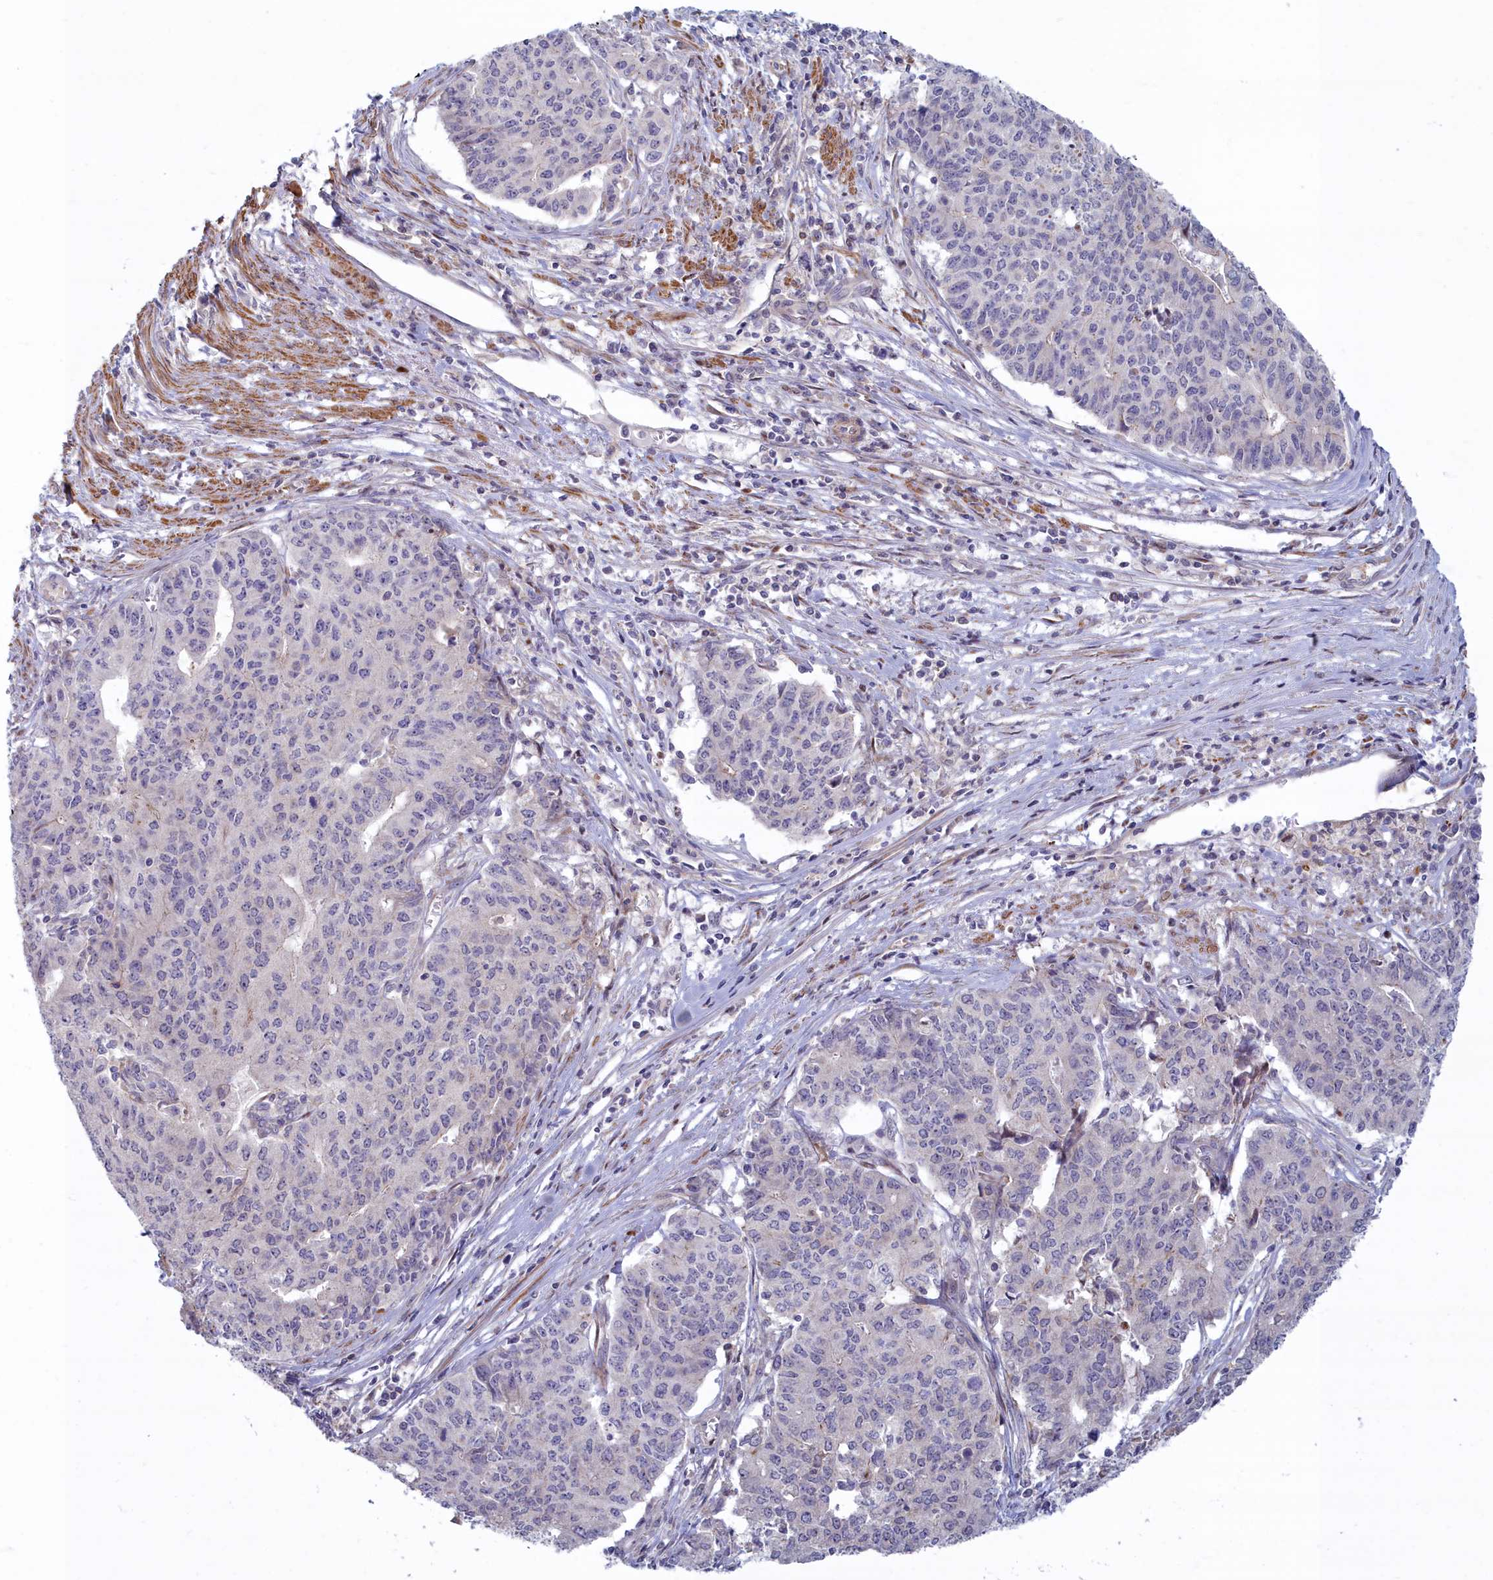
{"staining": {"intensity": "negative", "quantity": "none", "location": "none"}, "tissue": "endometrial cancer", "cell_type": "Tumor cells", "image_type": "cancer", "snomed": [{"axis": "morphology", "description": "Adenocarcinoma, NOS"}, {"axis": "topography", "description": "Endometrium"}], "caption": "Immunohistochemical staining of human endometrial cancer shows no significant expression in tumor cells. (DAB (3,3'-diaminobenzidine) immunohistochemistry visualized using brightfield microscopy, high magnification).", "gene": "C15orf40", "patient": {"sex": "female", "age": 59}}